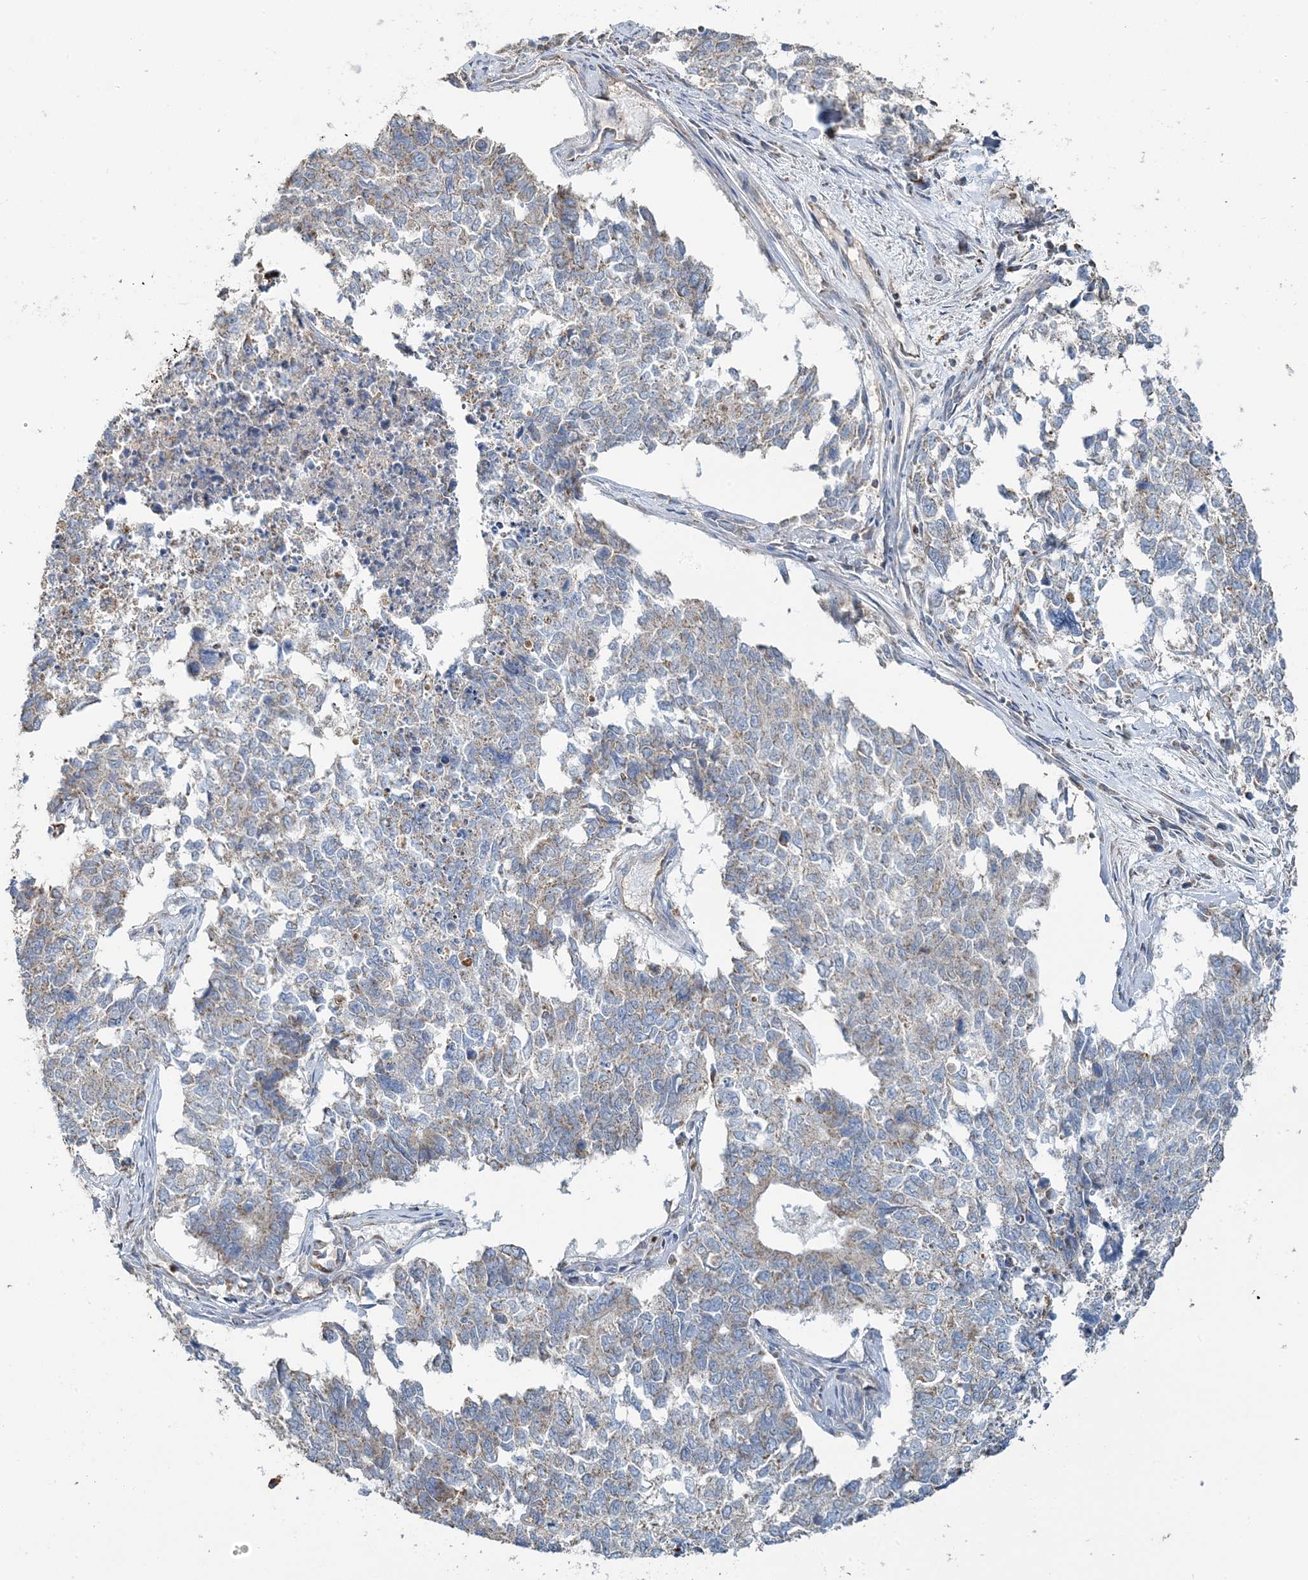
{"staining": {"intensity": "weak", "quantity": "25%-75%", "location": "cytoplasmic/membranous"}, "tissue": "cervical cancer", "cell_type": "Tumor cells", "image_type": "cancer", "snomed": [{"axis": "morphology", "description": "Squamous cell carcinoma, NOS"}, {"axis": "topography", "description": "Cervix"}], "caption": "DAB immunohistochemical staining of squamous cell carcinoma (cervical) displays weak cytoplasmic/membranous protein staining in about 25%-75% of tumor cells.", "gene": "TMLHE", "patient": {"sex": "female", "age": 63}}